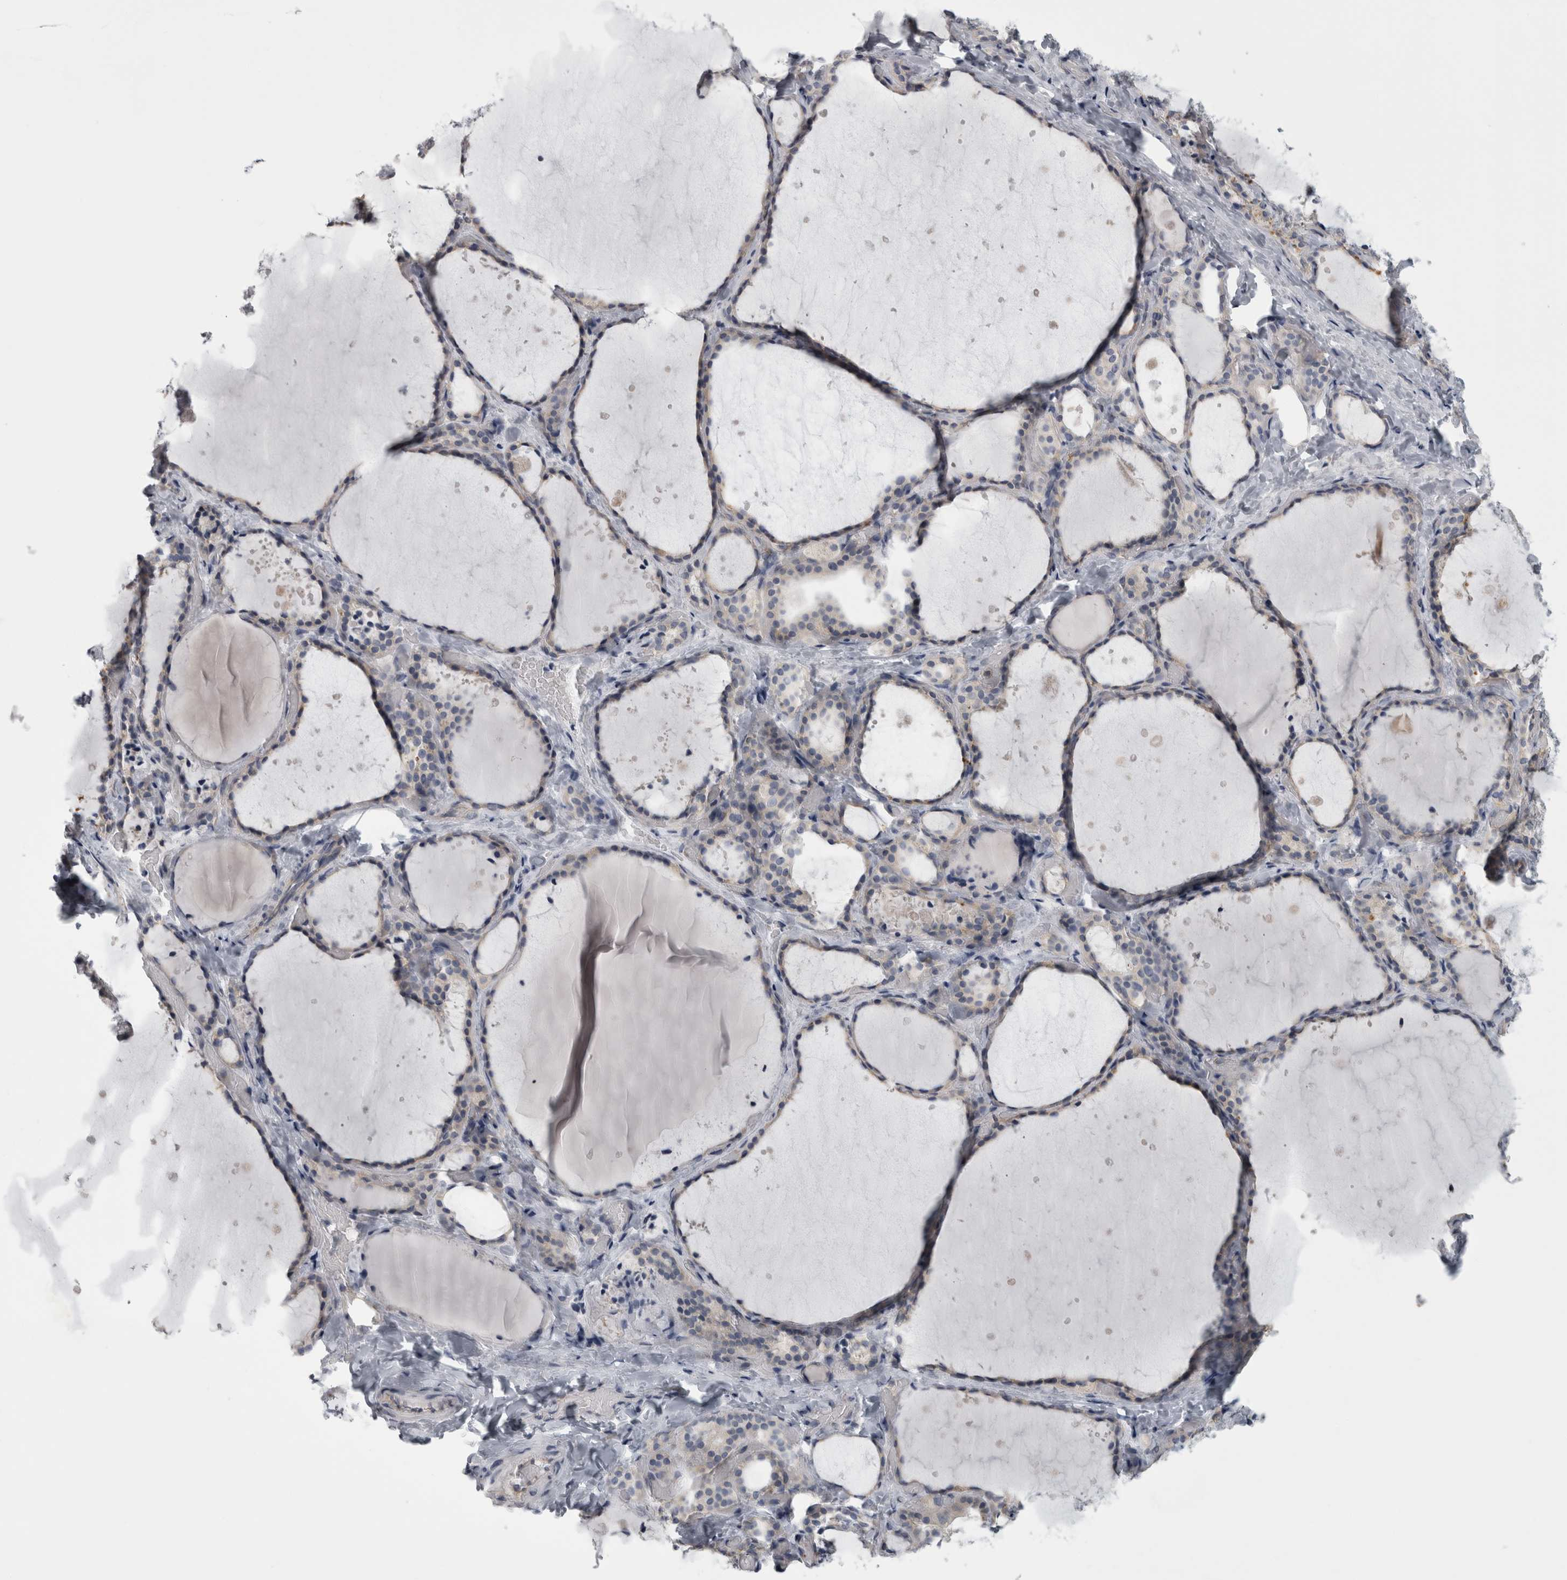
{"staining": {"intensity": "weak", "quantity": "25%-75%", "location": "cytoplasmic/membranous"}, "tissue": "thyroid gland", "cell_type": "Glandular cells", "image_type": "normal", "snomed": [{"axis": "morphology", "description": "Normal tissue, NOS"}, {"axis": "topography", "description": "Thyroid gland"}], "caption": "The micrograph exhibits a brown stain indicating the presence of a protein in the cytoplasmic/membranous of glandular cells in thyroid gland.", "gene": "PRRC2C", "patient": {"sex": "female", "age": 44}}